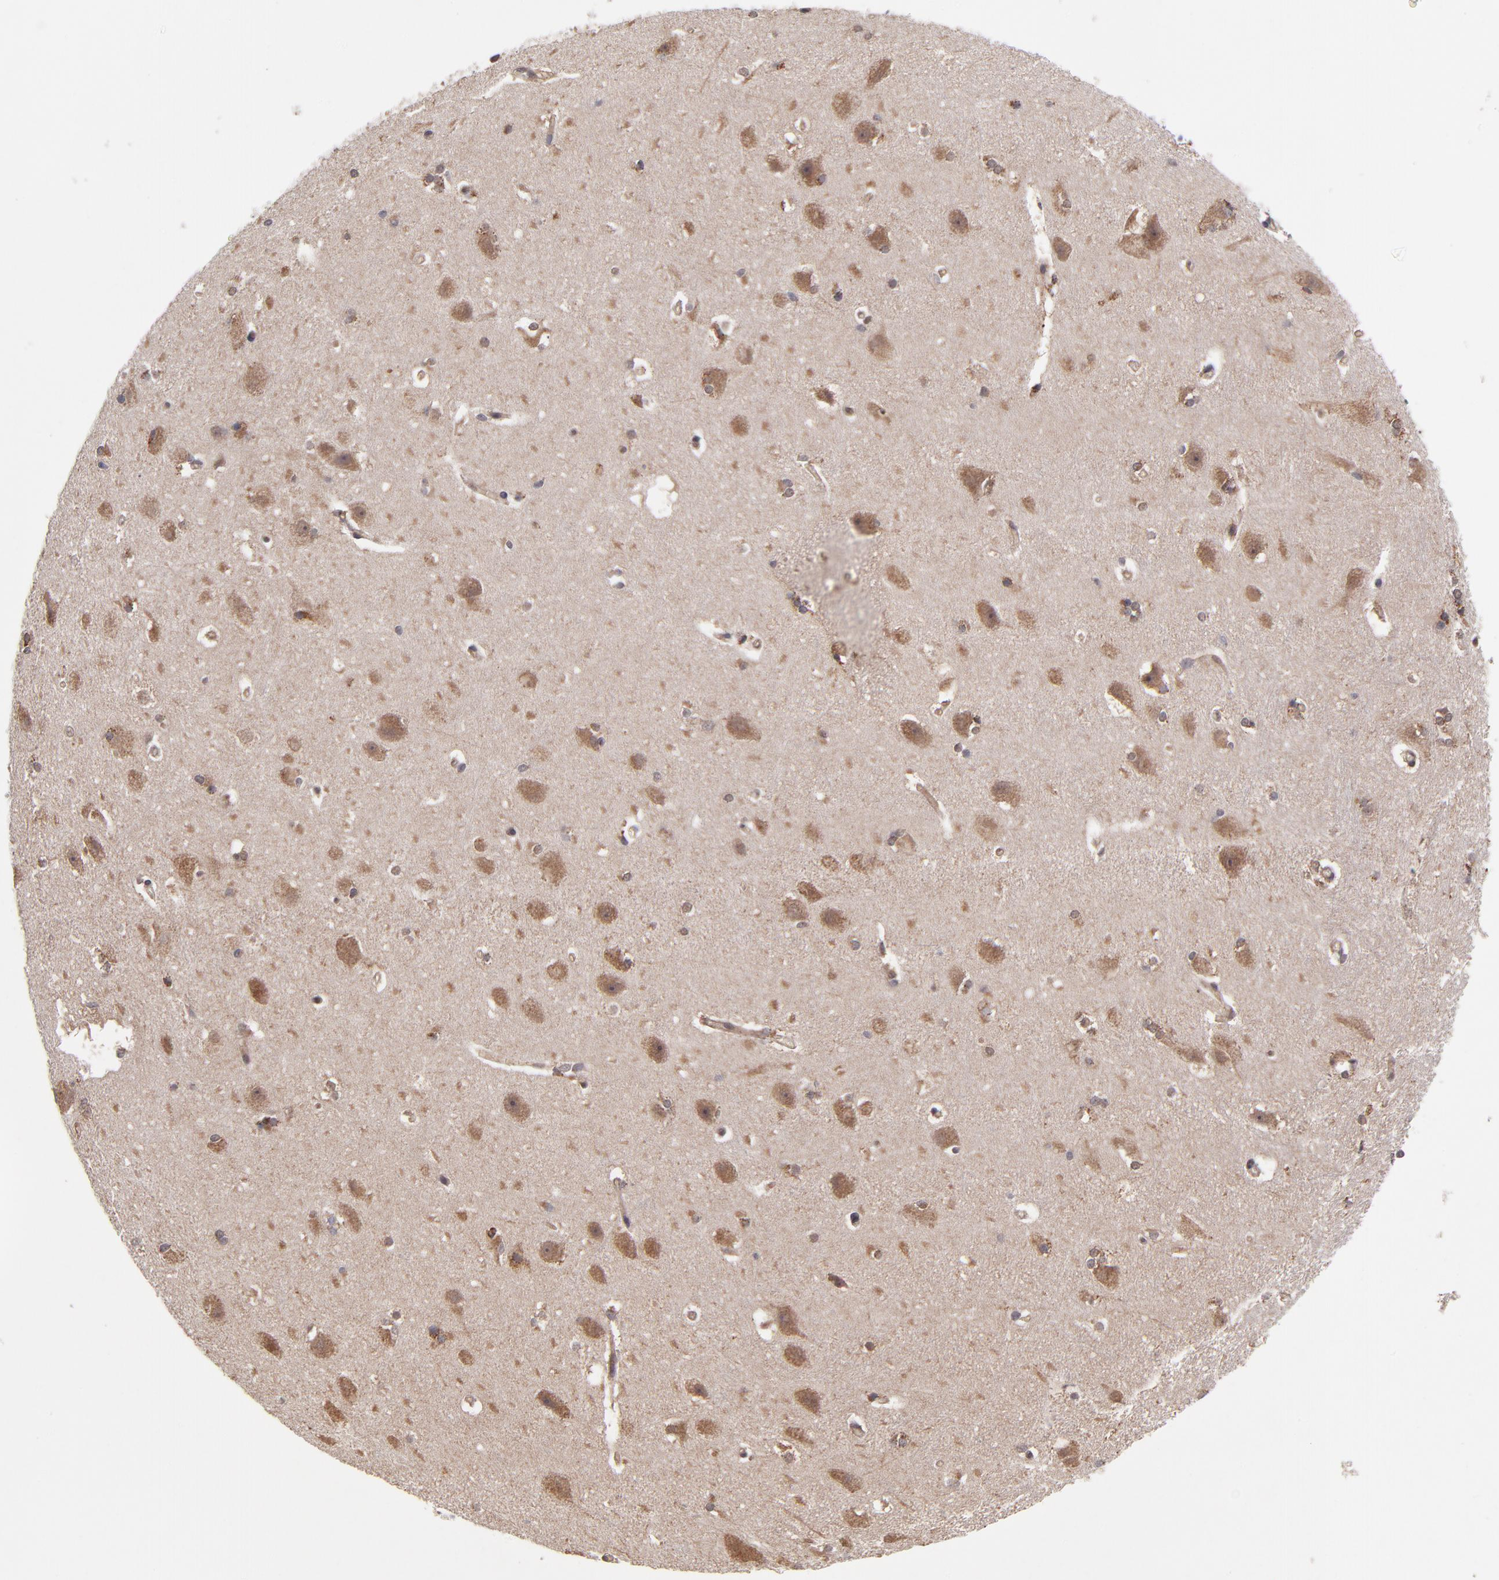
{"staining": {"intensity": "moderate", "quantity": "<25%", "location": "cytoplasmic/membranous"}, "tissue": "hippocampus", "cell_type": "Glial cells", "image_type": "normal", "snomed": [{"axis": "morphology", "description": "Normal tissue, NOS"}, {"axis": "topography", "description": "Hippocampus"}], "caption": "Normal hippocampus exhibits moderate cytoplasmic/membranous positivity in about <25% of glial cells The staining was performed using DAB (3,3'-diaminobenzidine), with brown indicating positive protein expression. Nuclei are stained blue with hematoxylin..", "gene": "UBE2H", "patient": {"sex": "female", "age": 19}}